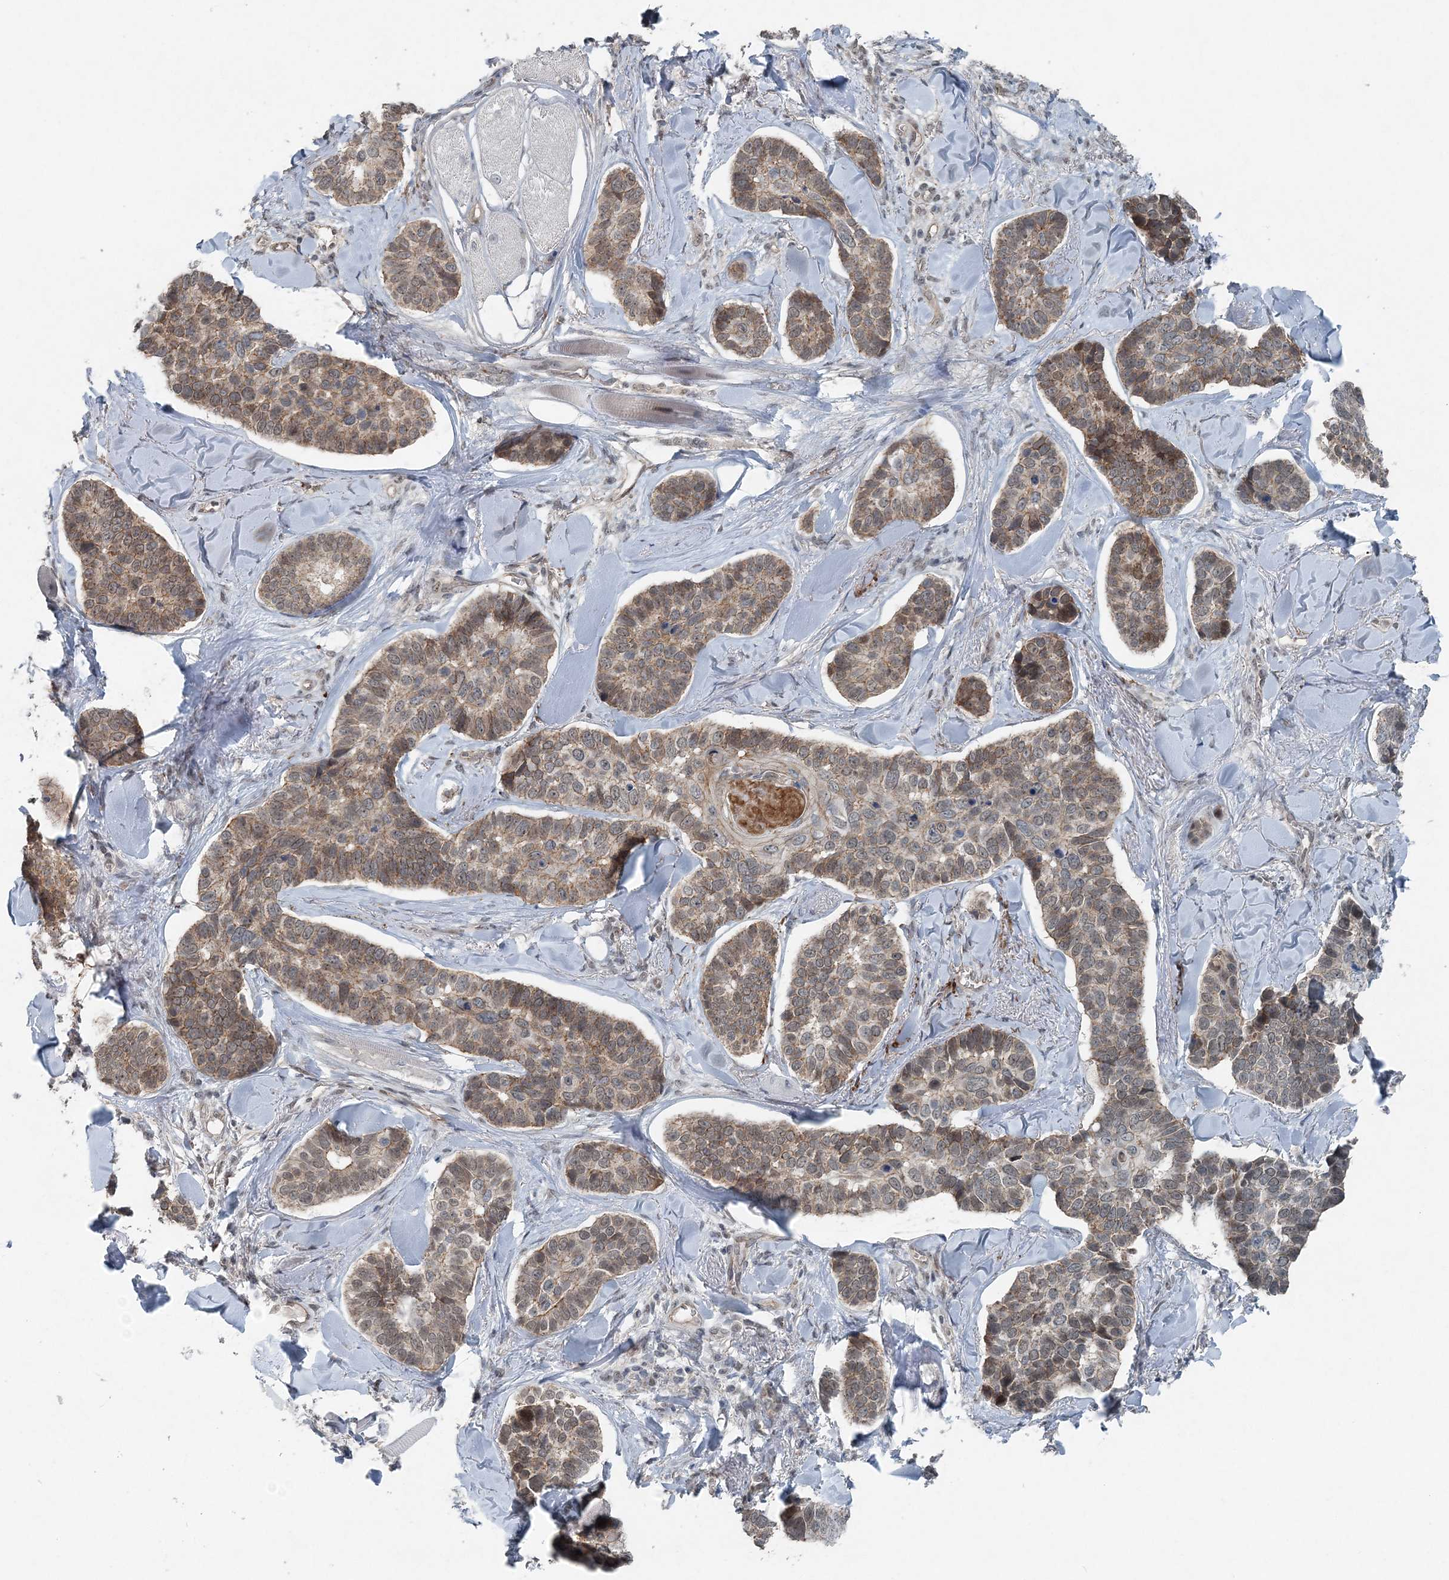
{"staining": {"intensity": "weak", "quantity": "25%-75%", "location": "cytoplasmic/membranous"}, "tissue": "skin cancer", "cell_type": "Tumor cells", "image_type": "cancer", "snomed": [{"axis": "morphology", "description": "Basal cell carcinoma"}, {"axis": "topography", "description": "Skin"}], "caption": "IHC staining of basal cell carcinoma (skin), which reveals low levels of weak cytoplasmic/membranous expression in approximately 25%-75% of tumor cells indicating weak cytoplasmic/membranous protein positivity. The staining was performed using DAB (3,3'-diaminobenzidine) (brown) for protein detection and nuclei were counterstained in hematoxylin (blue).", "gene": "VSIG2", "patient": {"sex": "male", "age": 62}}